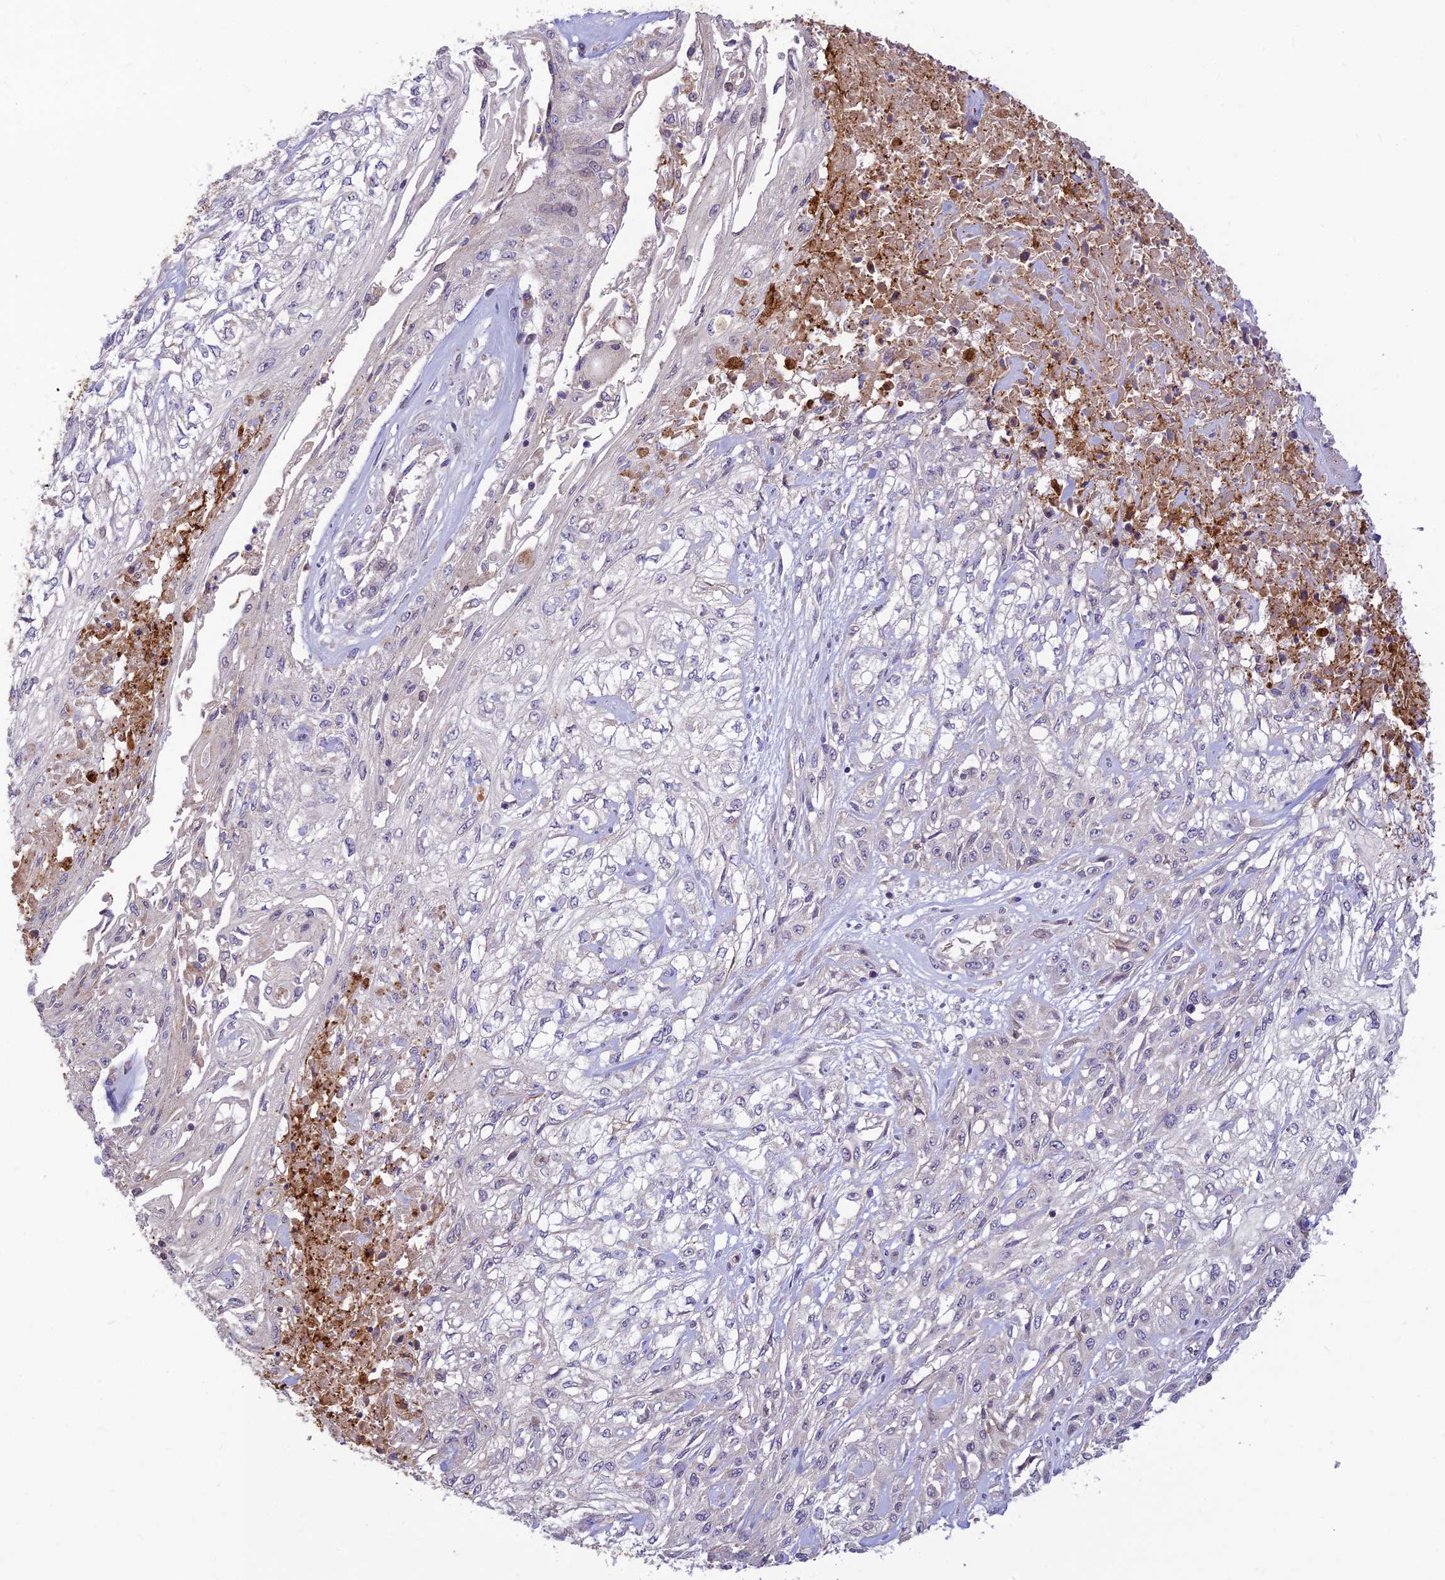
{"staining": {"intensity": "negative", "quantity": "none", "location": "none"}, "tissue": "skin cancer", "cell_type": "Tumor cells", "image_type": "cancer", "snomed": [{"axis": "morphology", "description": "Squamous cell carcinoma, NOS"}, {"axis": "morphology", "description": "Squamous cell carcinoma, metastatic, NOS"}, {"axis": "topography", "description": "Skin"}, {"axis": "topography", "description": "Lymph node"}], "caption": "The image shows no significant expression in tumor cells of squamous cell carcinoma (skin). Brightfield microscopy of IHC stained with DAB (3,3'-diaminobenzidine) (brown) and hematoxylin (blue), captured at high magnification.", "gene": "ASPDH", "patient": {"sex": "male", "age": 75}}